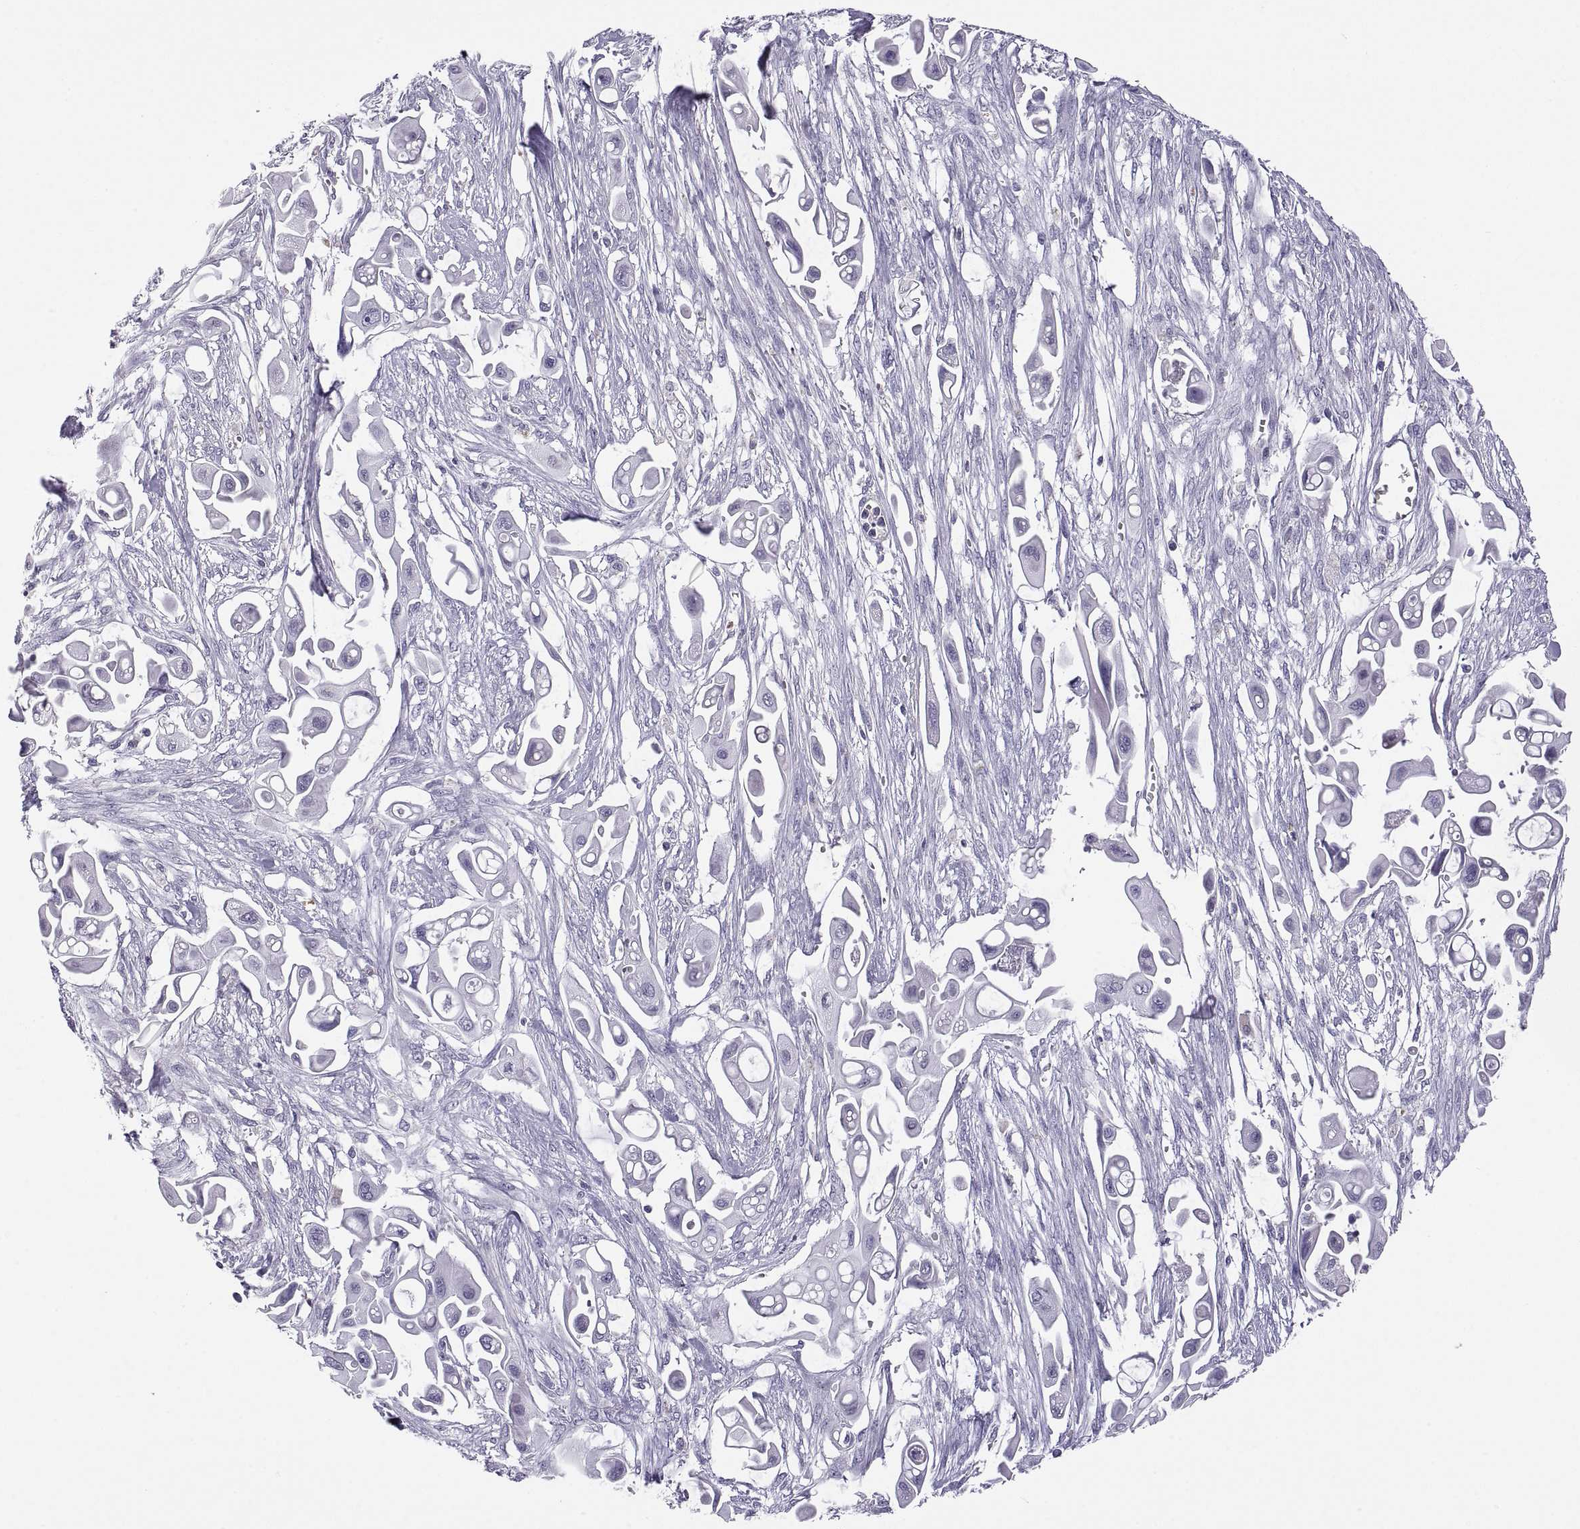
{"staining": {"intensity": "negative", "quantity": "none", "location": "none"}, "tissue": "pancreatic cancer", "cell_type": "Tumor cells", "image_type": "cancer", "snomed": [{"axis": "morphology", "description": "Adenocarcinoma, NOS"}, {"axis": "topography", "description": "Pancreas"}], "caption": "Pancreatic cancer (adenocarcinoma) stained for a protein using immunohistochemistry displays no positivity tumor cells.", "gene": "RGS19", "patient": {"sex": "male", "age": 50}}